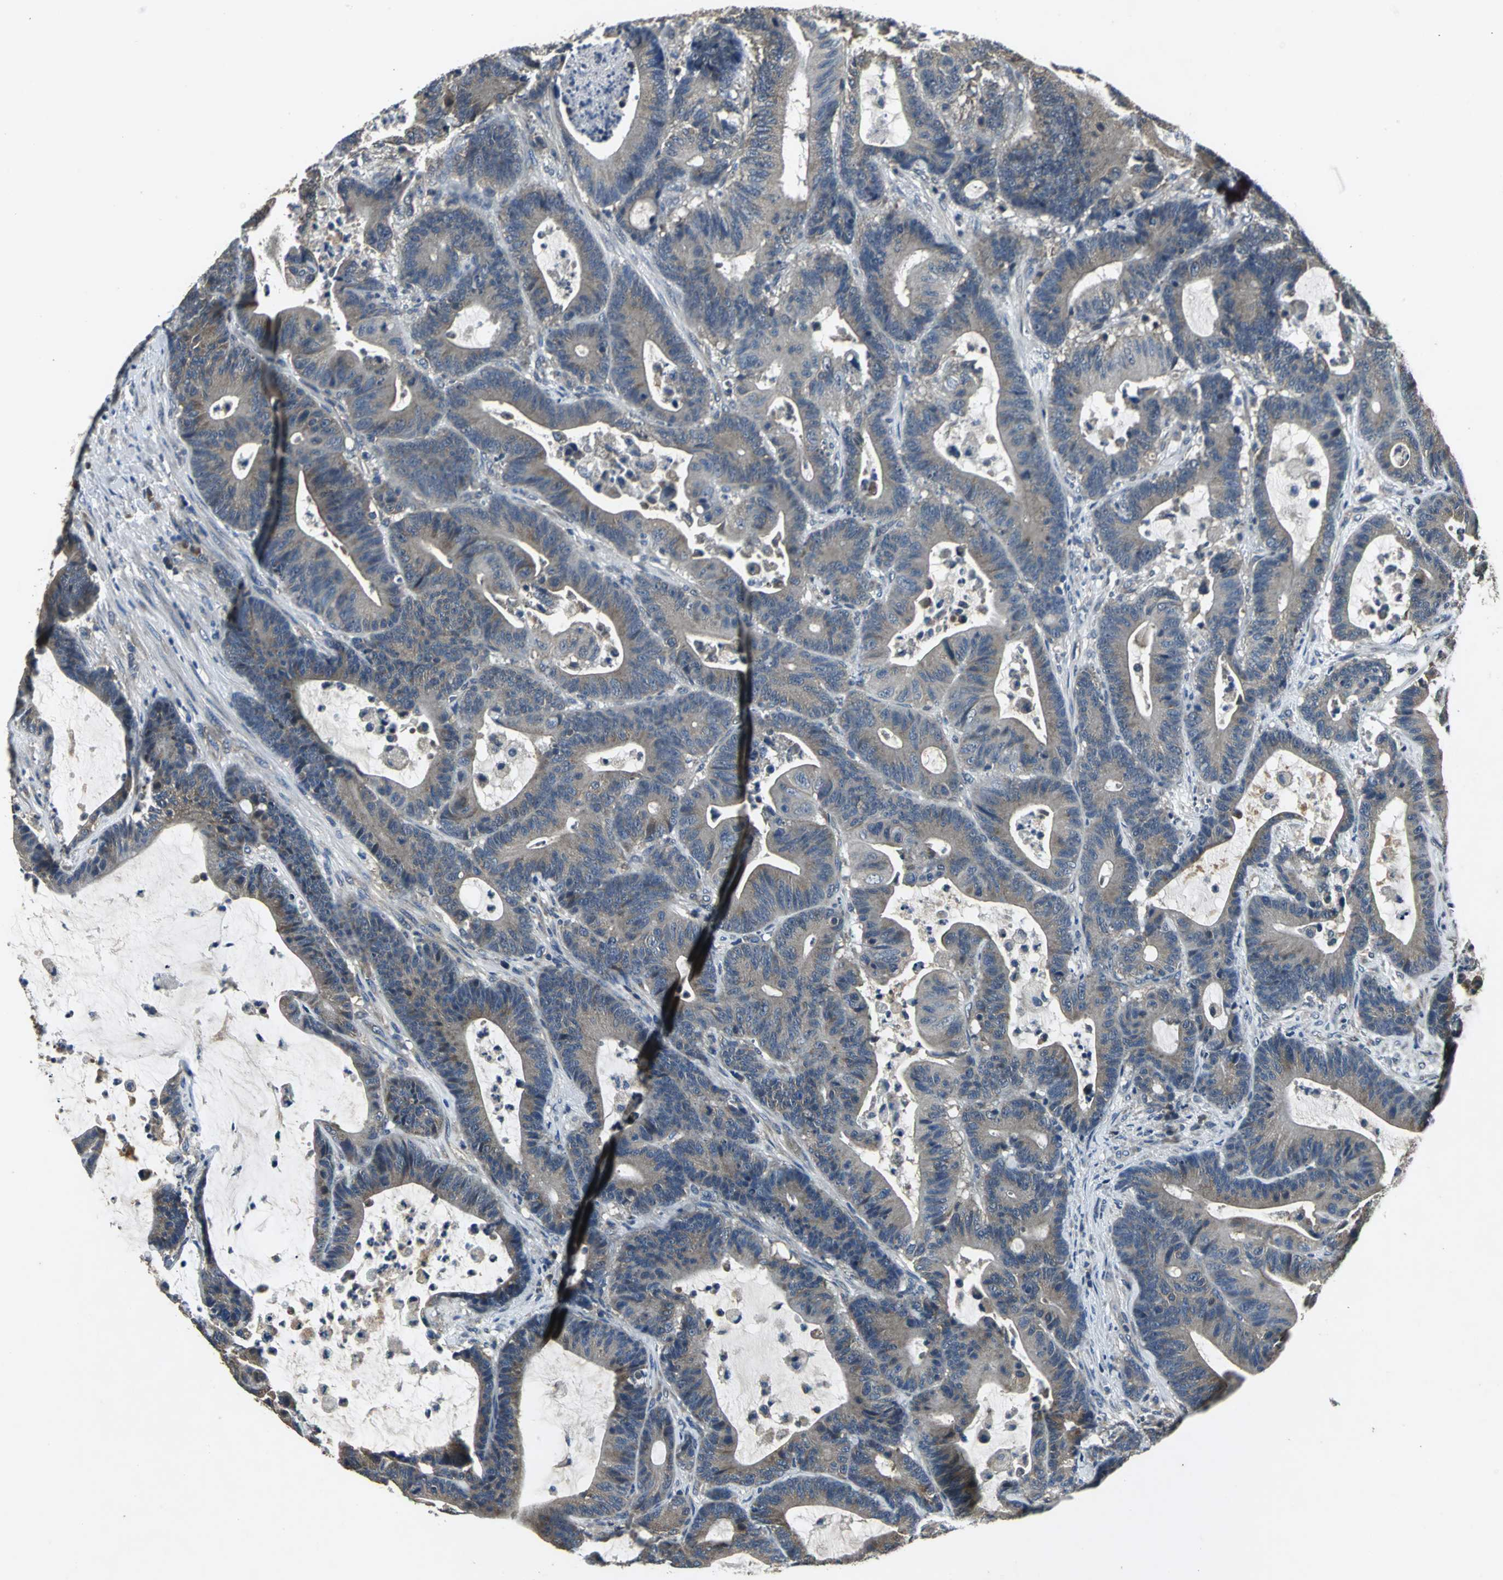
{"staining": {"intensity": "moderate", "quantity": ">75%", "location": "cytoplasmic/membranous"}, "tissue": "colorectal cancer", "cell_type": "Tumor cells", "image_type": "cancer", "snomed": [{"axis": "morphology", "description": "Adenocarcinoma, NOS"}, {"axis": "topography", "description": "Colon"}], "caption": "Immunohistochemistry (IHC) (DAB (3,3'-diaminobenzidine)) staining of human colorectal cancer (adenocarcinoma) displays moderate cytoplasmic/membranous protein expression in about >75% of tumor cells.", "gene": "IRF3", "patient": {"sex": "female", "age": 84}}